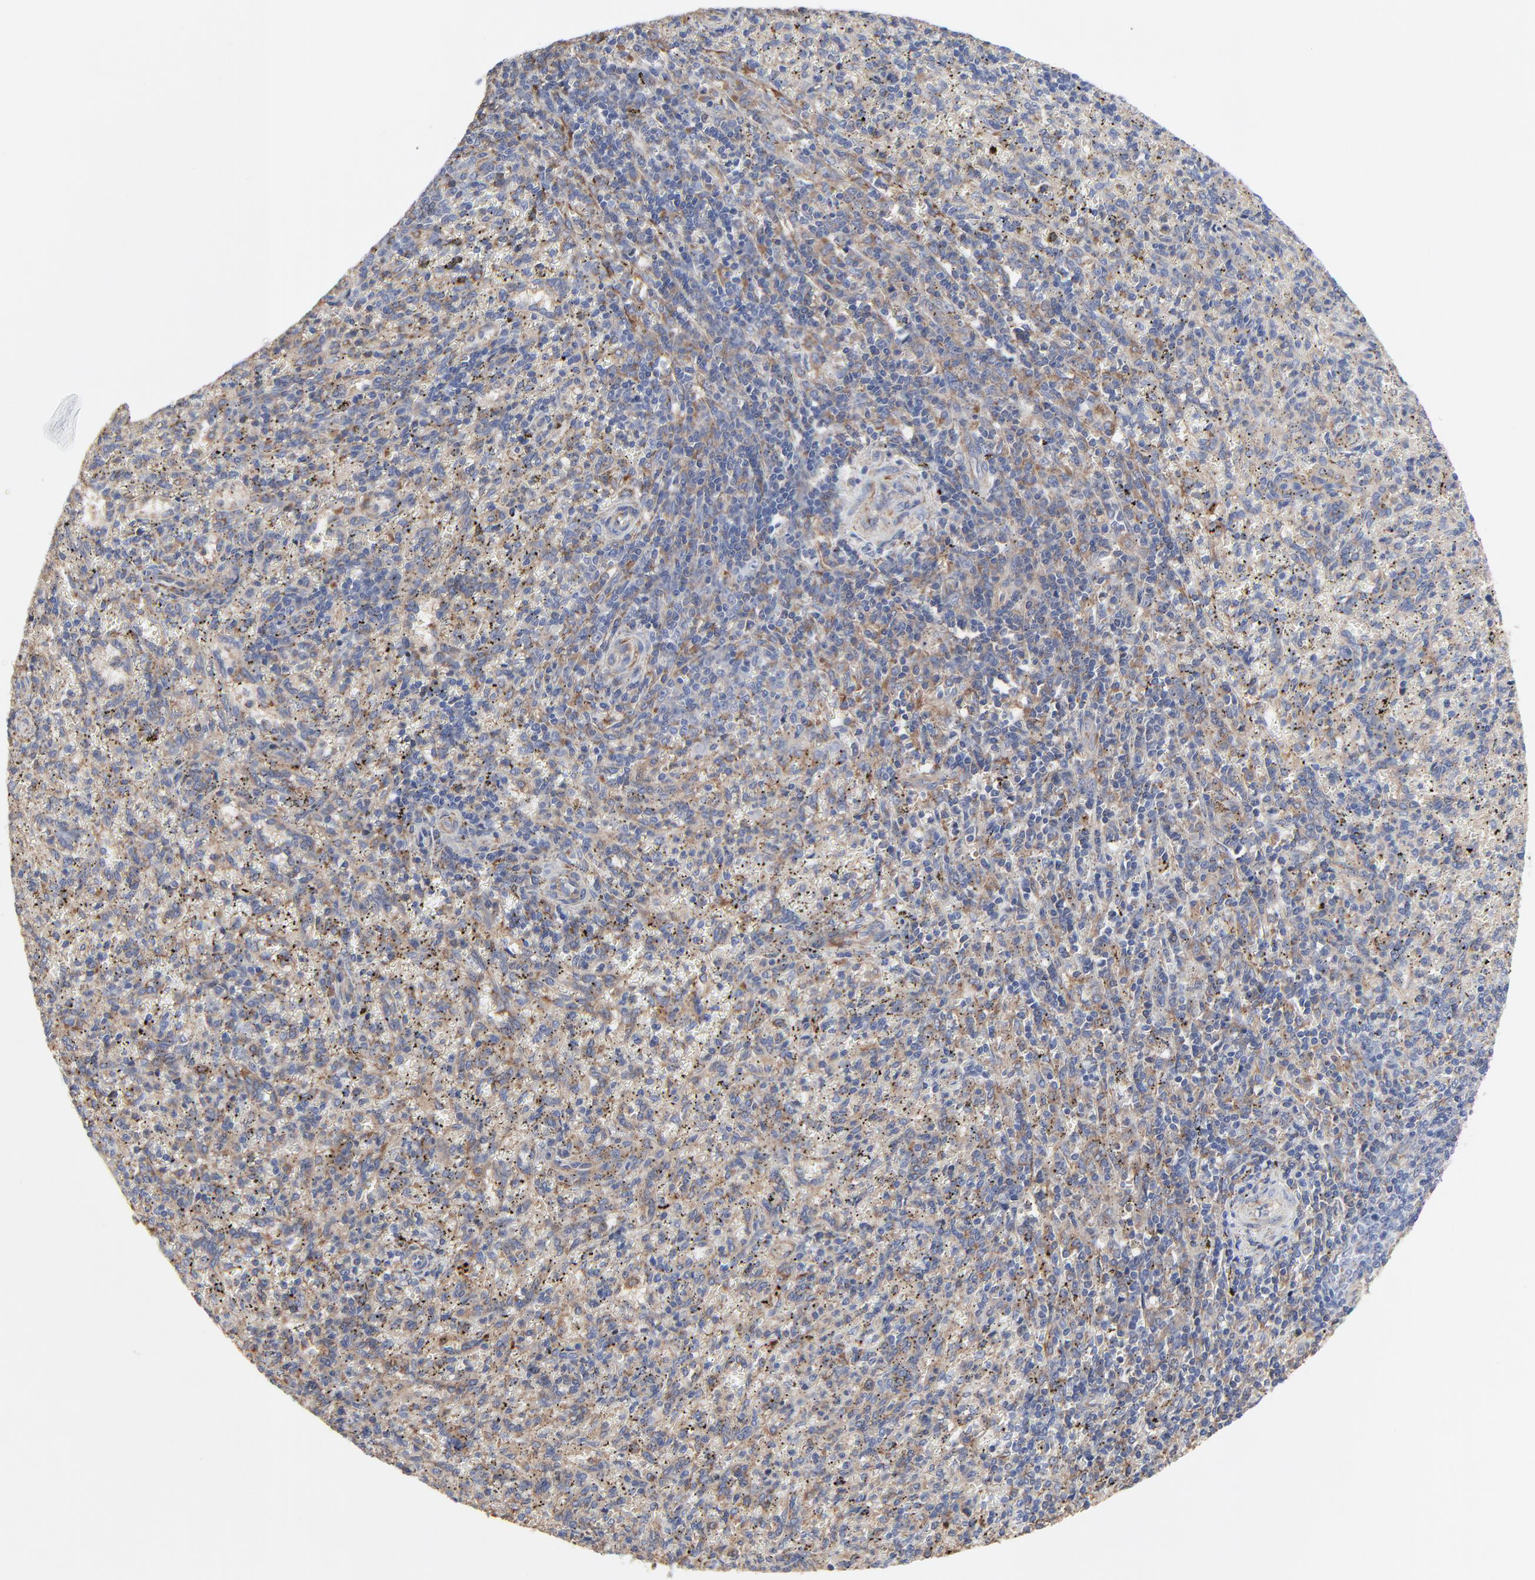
{"staining": {"intensity": "weak", "quantity": "25%-75%", "location": "cytoplasmic/membranous"}, "tissue": "spleen", "cell_type": "Cells in red pulp", "image_type": "normal", "snomed": [{"axis": "morphology", "description": "Normal tissue, NOS"}, {"axis": "topography", "description": "Spleen"}], "caption": "About 25%-75% of cells in red pulp in normal human spleen display weak cytoplasmic/membranous protein staining as visualized by brown immunohistochemical staining.", "gene": "NXF3", "patient": {"sex": "female", "age": 10}}